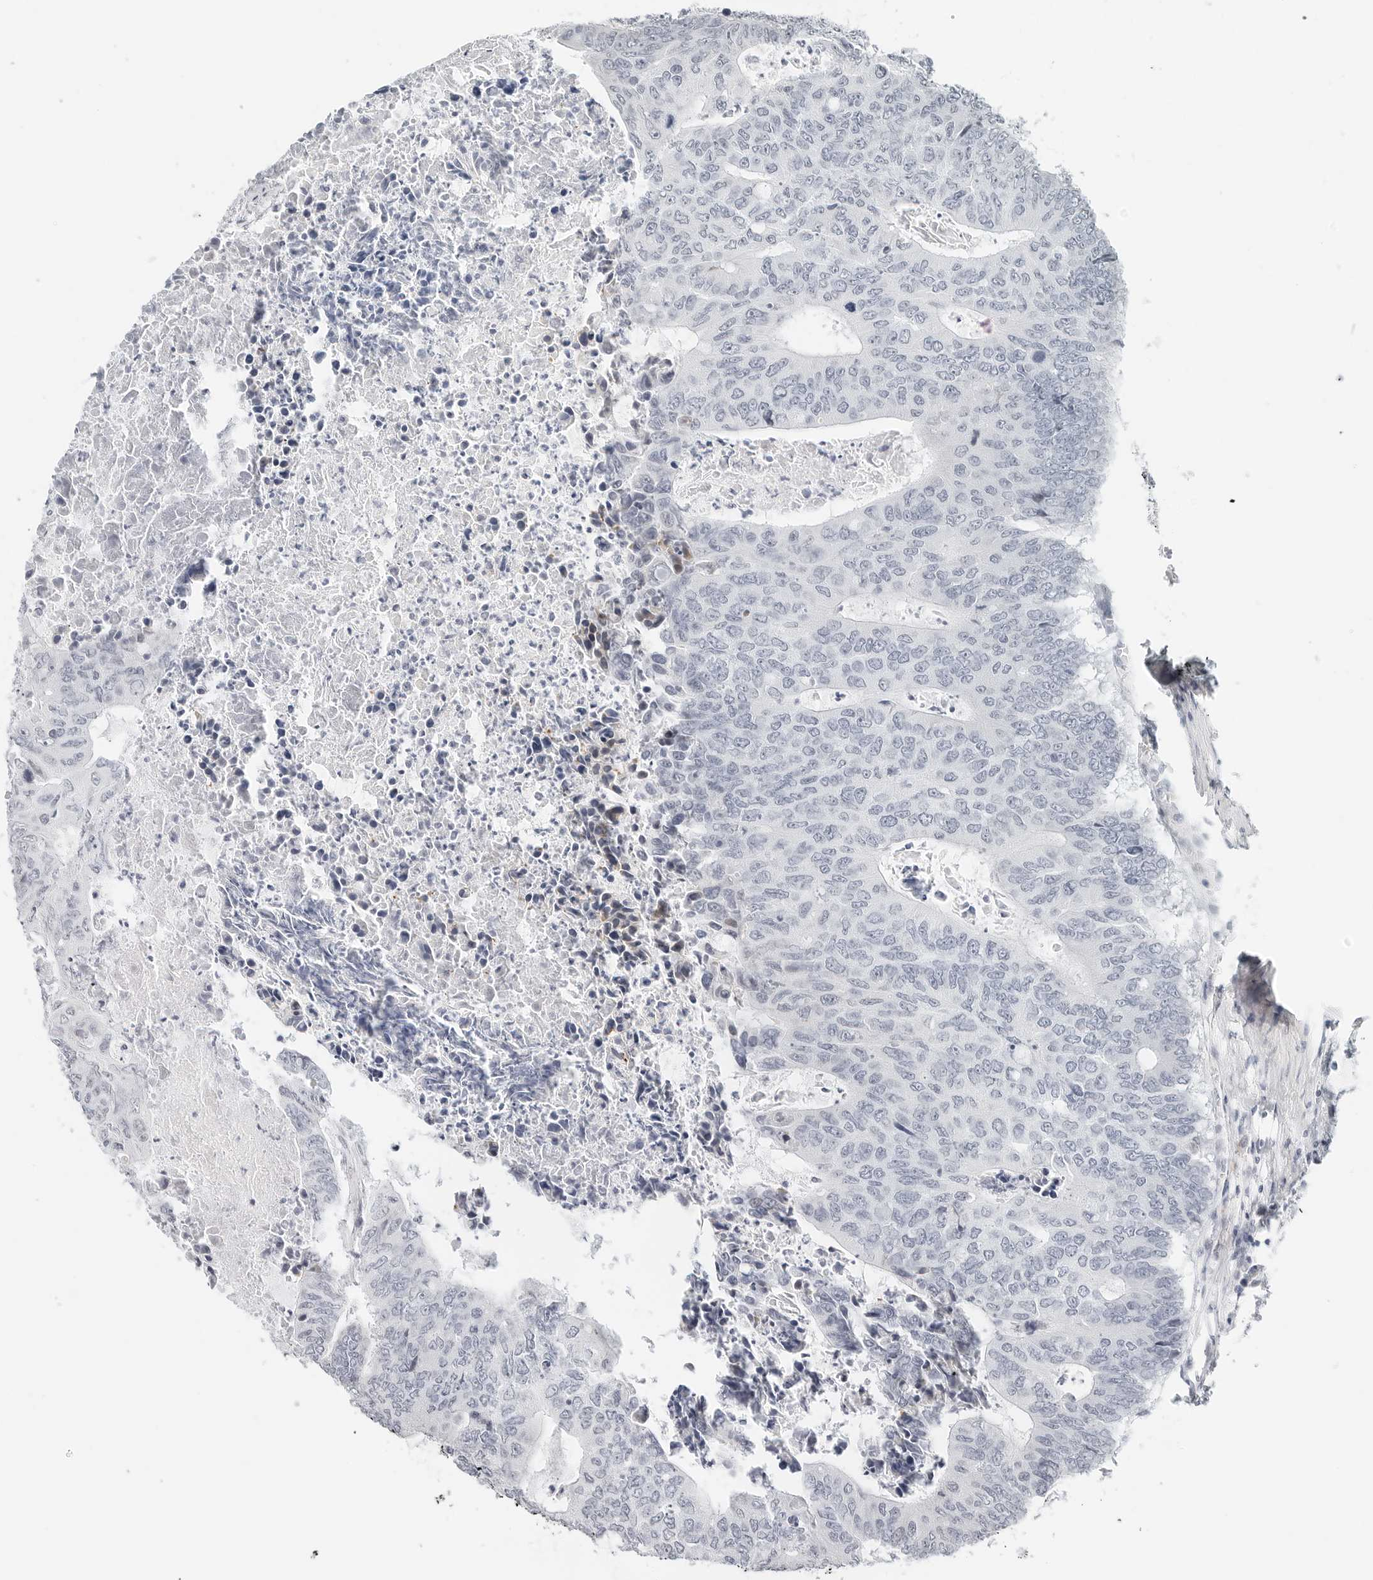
{"staining": {"intensity": "negative", "quantity": "none", "location": "none"}, "tissue": "colorectal cancer", "cell_type": "Tumor cells", "image_type": "cancer", "snomed": [{"axis": "morphology", "description": "Adenocarcinoma, NOS"}, {"axis": "topography", "description": "Colon"}], "caption": "This is a photomicrograph of immunohistochemistry (IHC) staining of colorectal adenocarcinoma, which shows no staining in tumor cells.", "gene": "PARP10", "patient": {"sex": "male", "age": 87}}